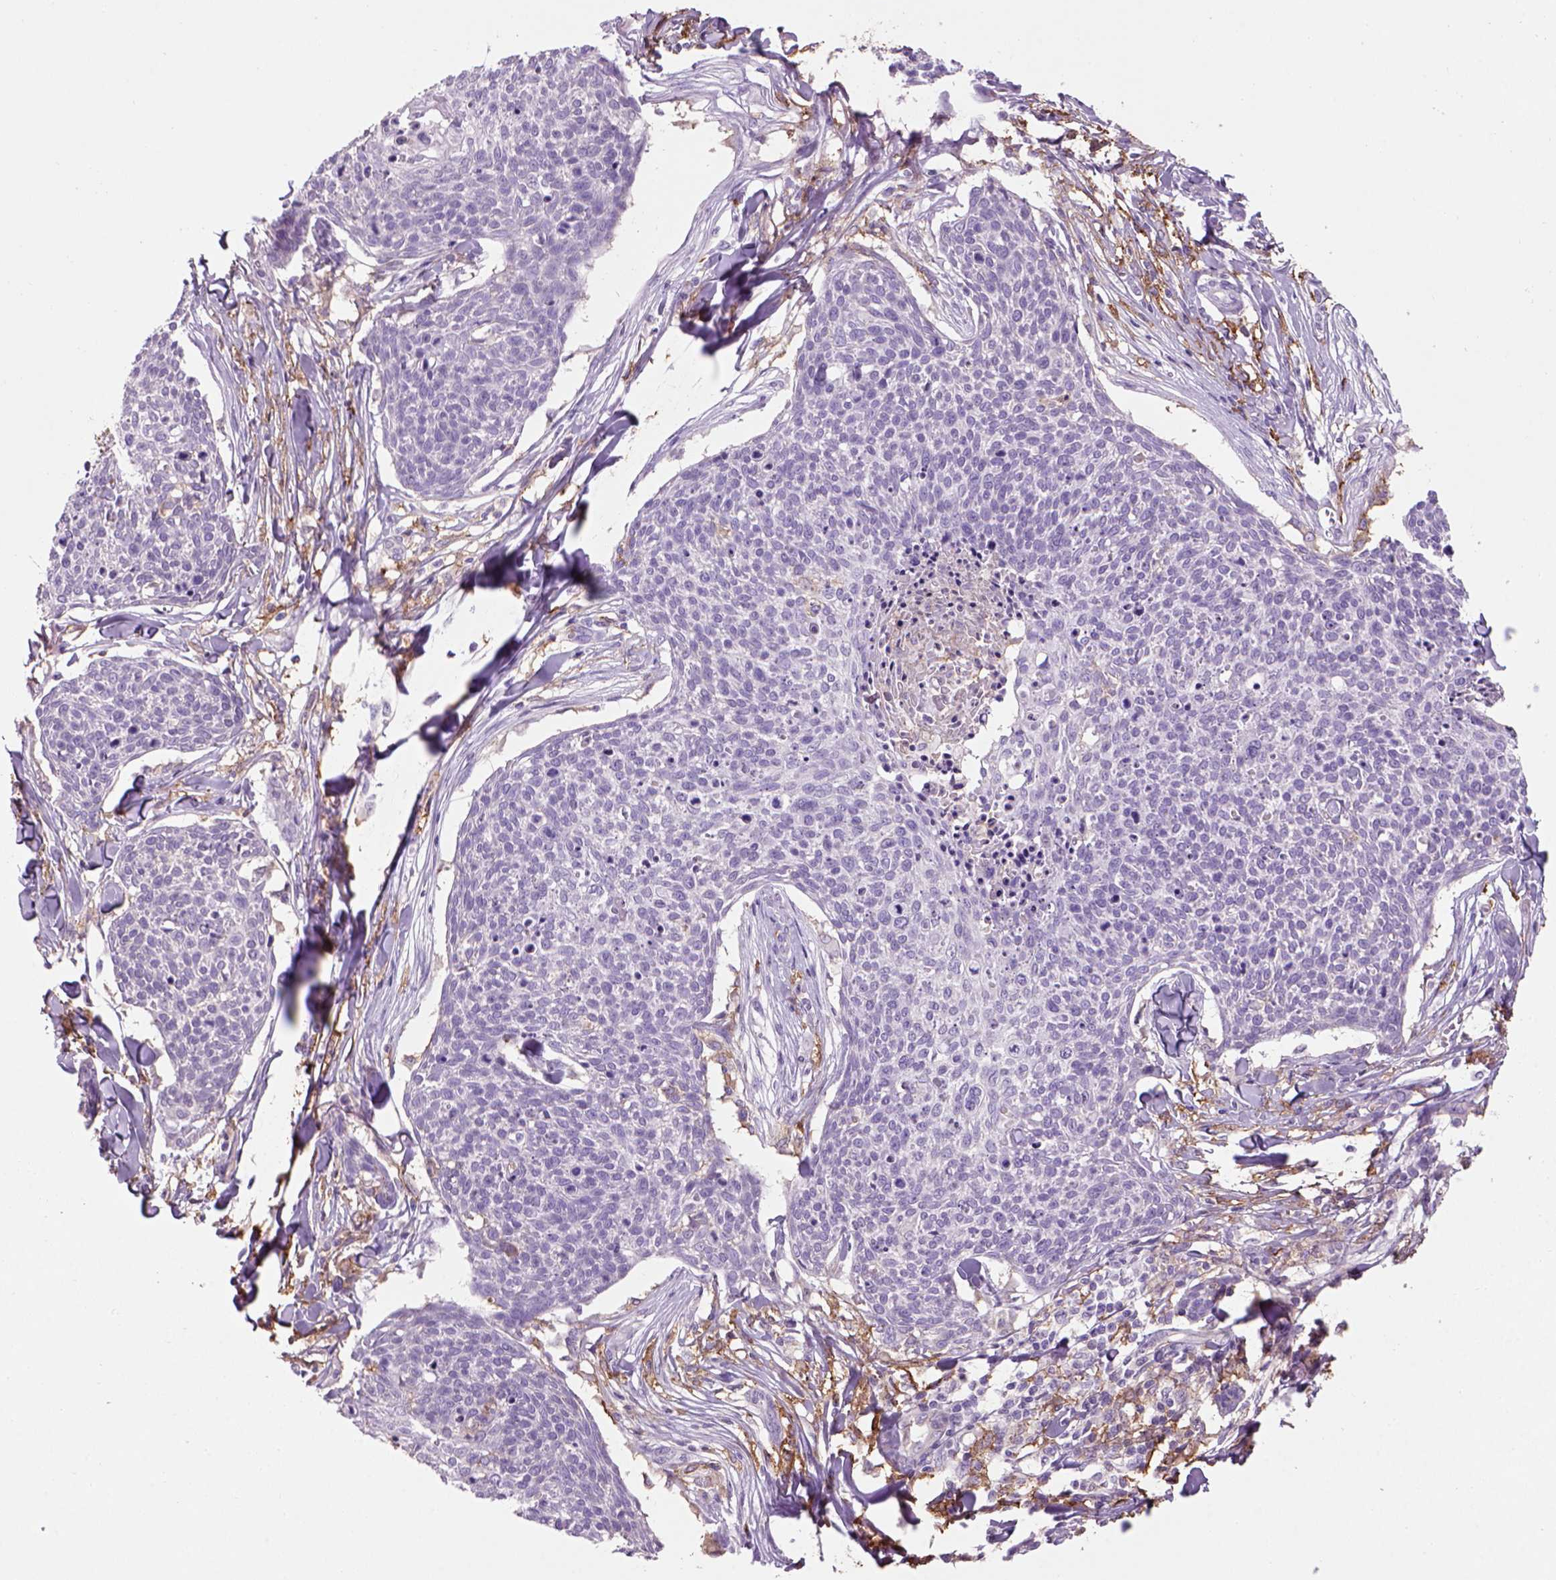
{"staining": {"intensity": "negative", "quantity": "none", "location": "none"}, "tissue": "skin cancer", "cell_type": "Tumor cells", "image_type": "cancer", "snomed": [{"axis": "morphology", "description": "Squamous cell carcinoma, NOS"}, {"axis": "topography", "description": "Skin"}, {"axis": "topography", "description": "Vulva"}], "caption": "This is an immunohistochemistry (IHC) photomicrograph of skin squamous cell carcinoma. There is no positivity in tumor cells.", "gene": "CD14", "patient": {"sex": "female", "age": 75}}